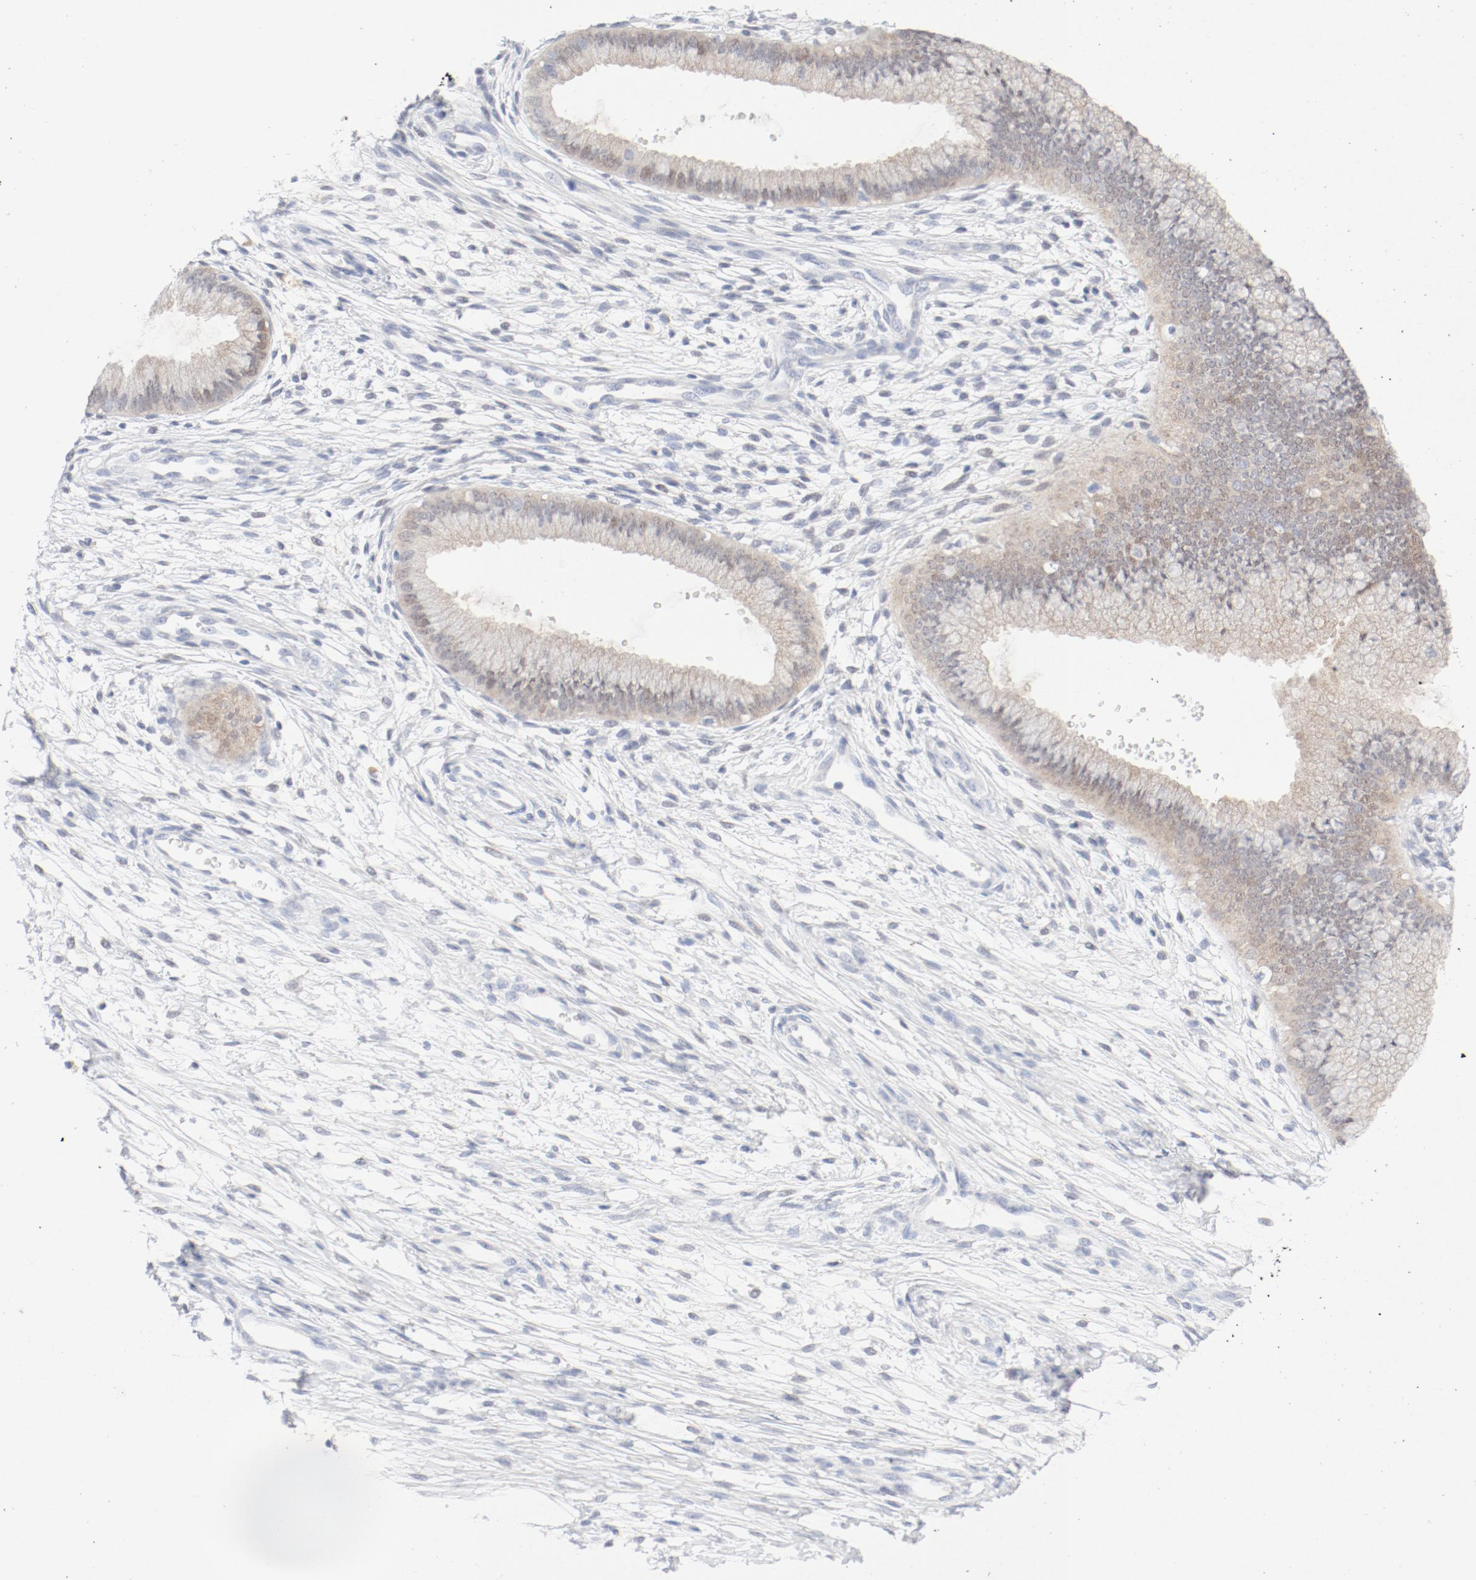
{"staining": {"intensity": "weak", "quantity": ">75%", "location": "cytoplasmic/membranous"}, "tissue": "cervix", "cell_type": "Glandular cells", "image_type": "normal", "snomed": [{"axis": "morphology", "description": "Normal tissue, NOS"}, {"axis": "topography", "description": "Cervix"}], "caption": "A photomicrograph showing weak cytoplasmic/membranous positivity in approximately >75% of glandular cells in normal cervix, as visualized by brown immunohistochemical staining.", "gene": "PGM1", "patient": {"sex": "female", "age": 39}}